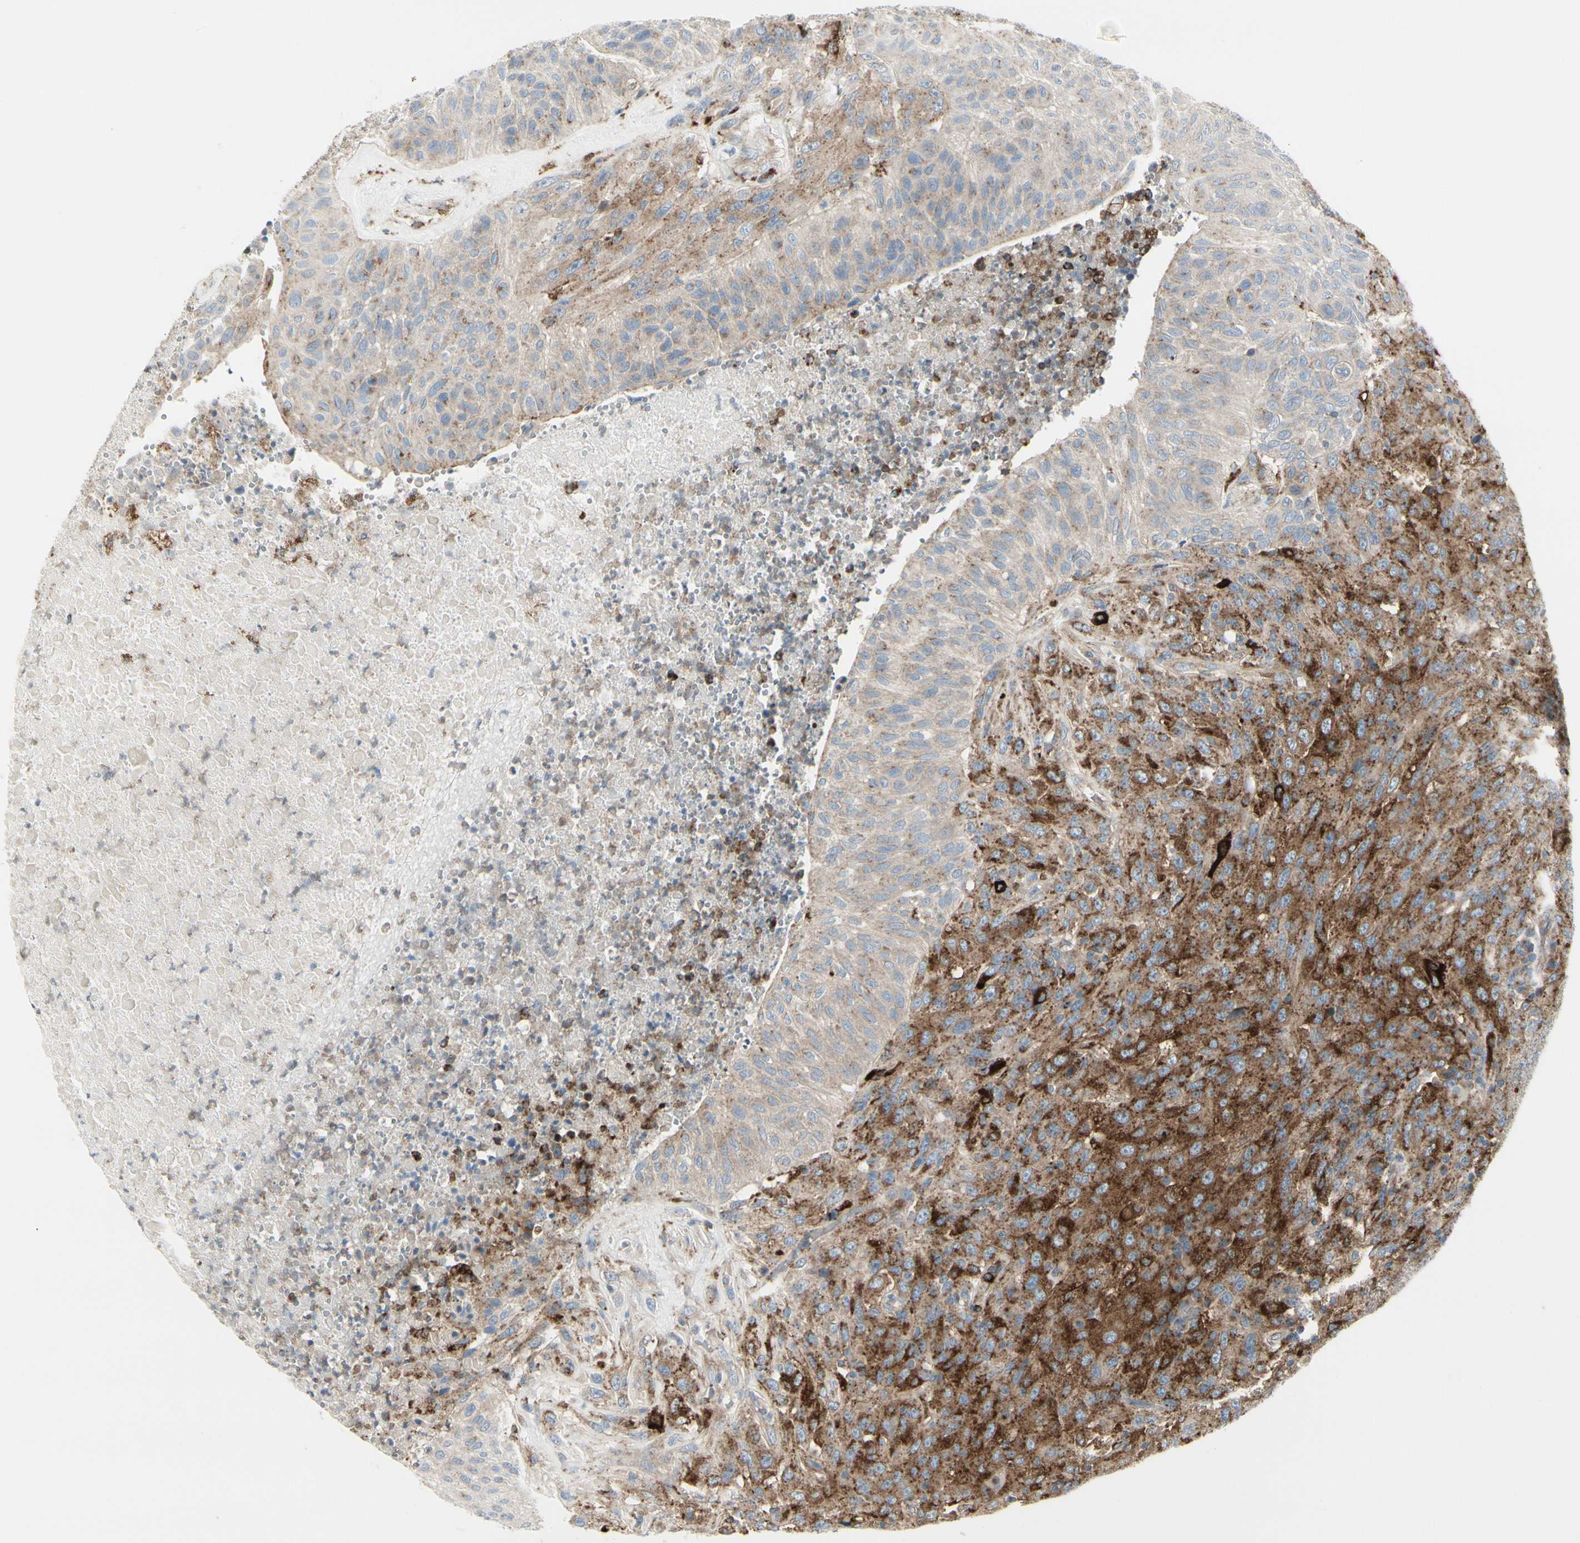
{"staining": {"intensity": "strong", "quantity": "25%-75%", "location": "cytoplasmic/membranous"}, "tissue": "urothelial cancer", "cell_type": "Tumor cells", "image_type": "cancer", "snomed": [{"axis": "morphology", "description": "Urothelial carcinoma, High grade"}, {"axis": "topography", "description": "Urinary bladder"}], "caption": "IHC of human urothelial cancer reveals high levels of strong cytoplasmic/membranous positivity in about 25%-75% of tumor cells.", "gene": "ATP6V1B2", "patient": {"sex": "male", "age": 66}}